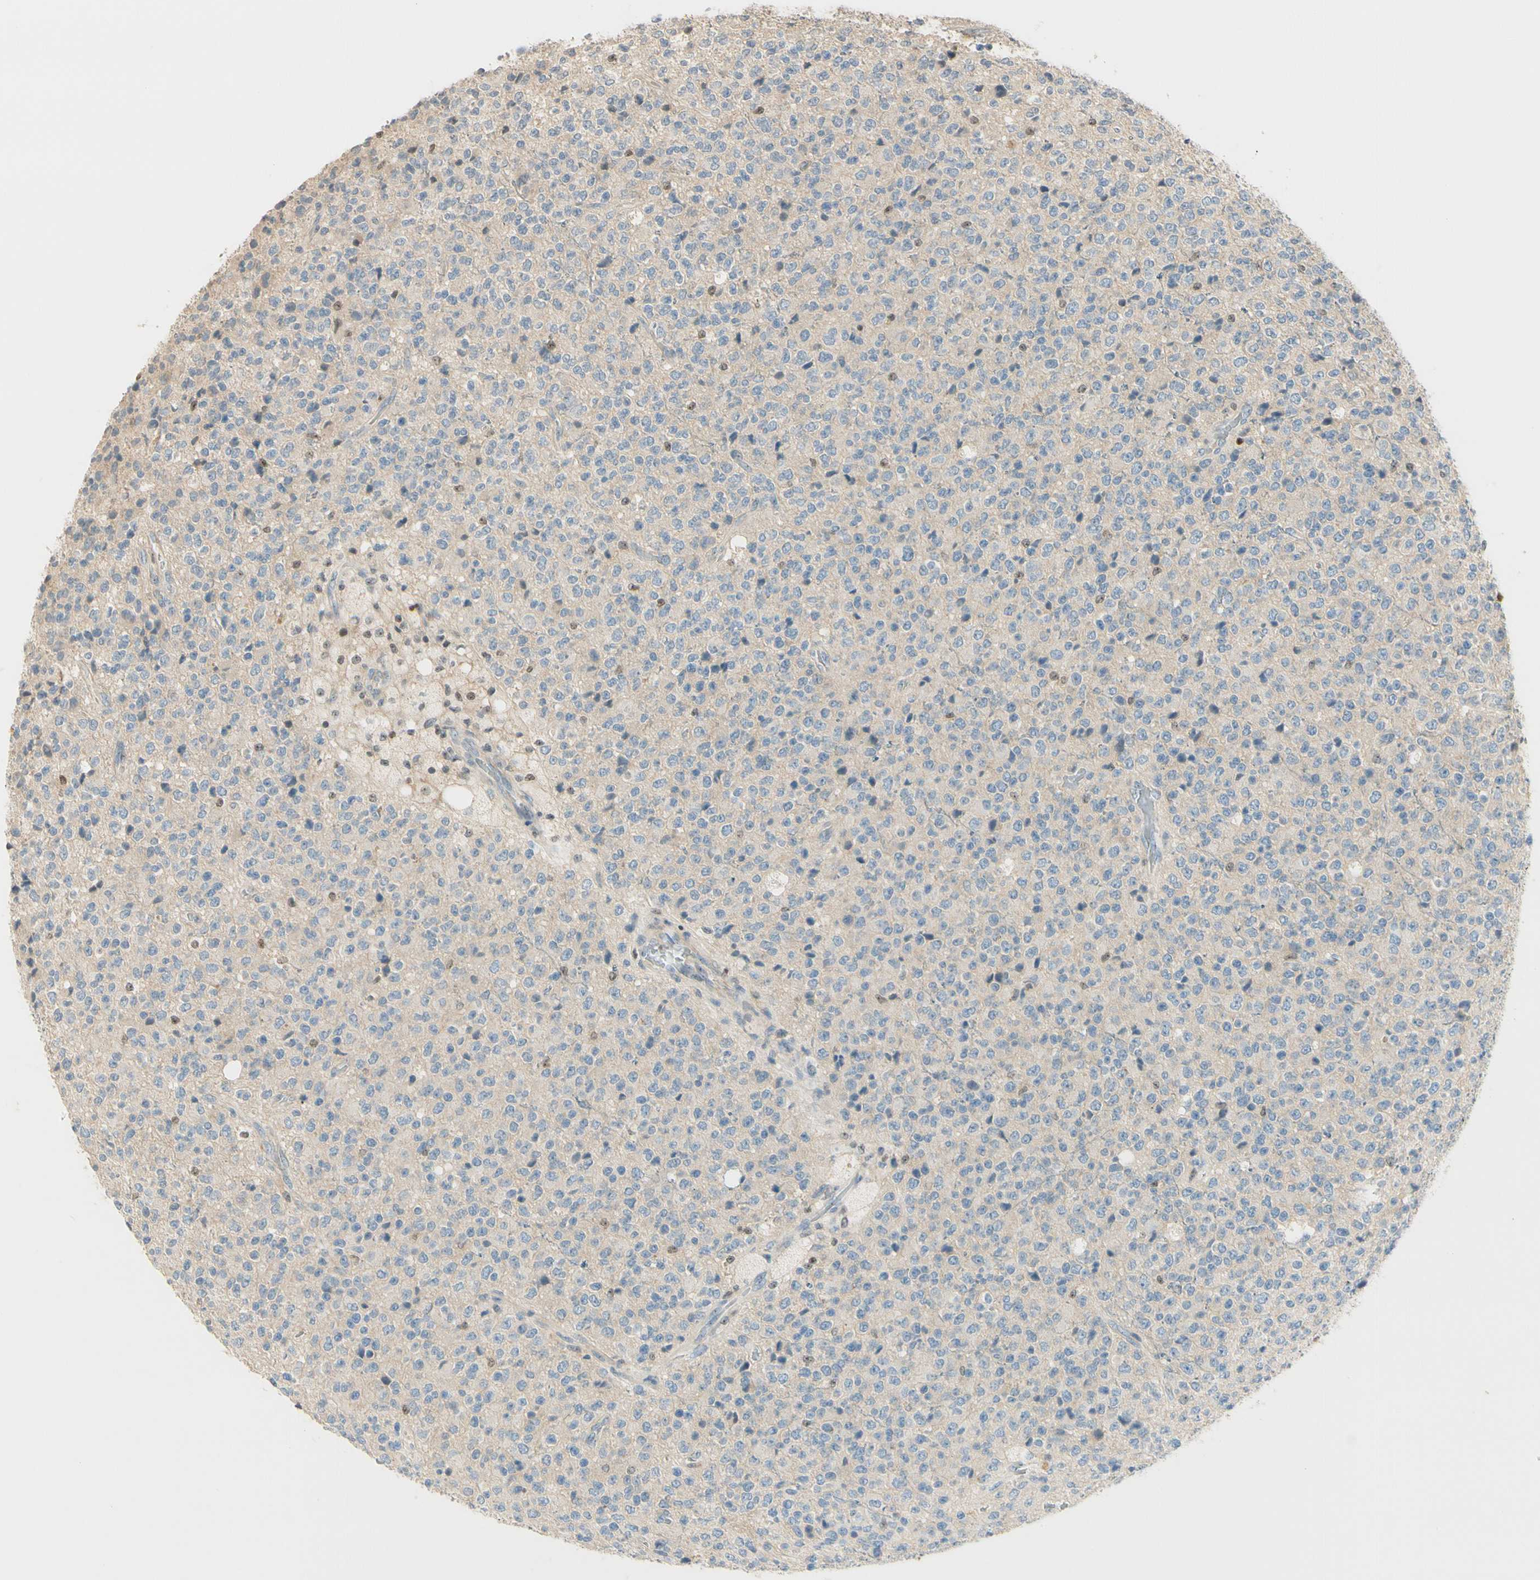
{"staining": {"intensity": "weak", "quantity": ">75%", "location": "cytoplasmic/membranous"}, "tissue": "glioma", "cell_type": "Tumor cells", "image_type": "cancer", "snomed": [{"axis": "morphology", "description": "Glioma, malignant, High grade"}, {"axis": "topography", "description": "pancreas cauda"}], "caption": "Glioma stained for a protein displays weak cytoplasmic/membranous positivity in tumor cells. (Brightfield microscopy of DAB IHC at high magnification).", "gene": "NFYA", "patient": {"sex": "male", "age": 60}}